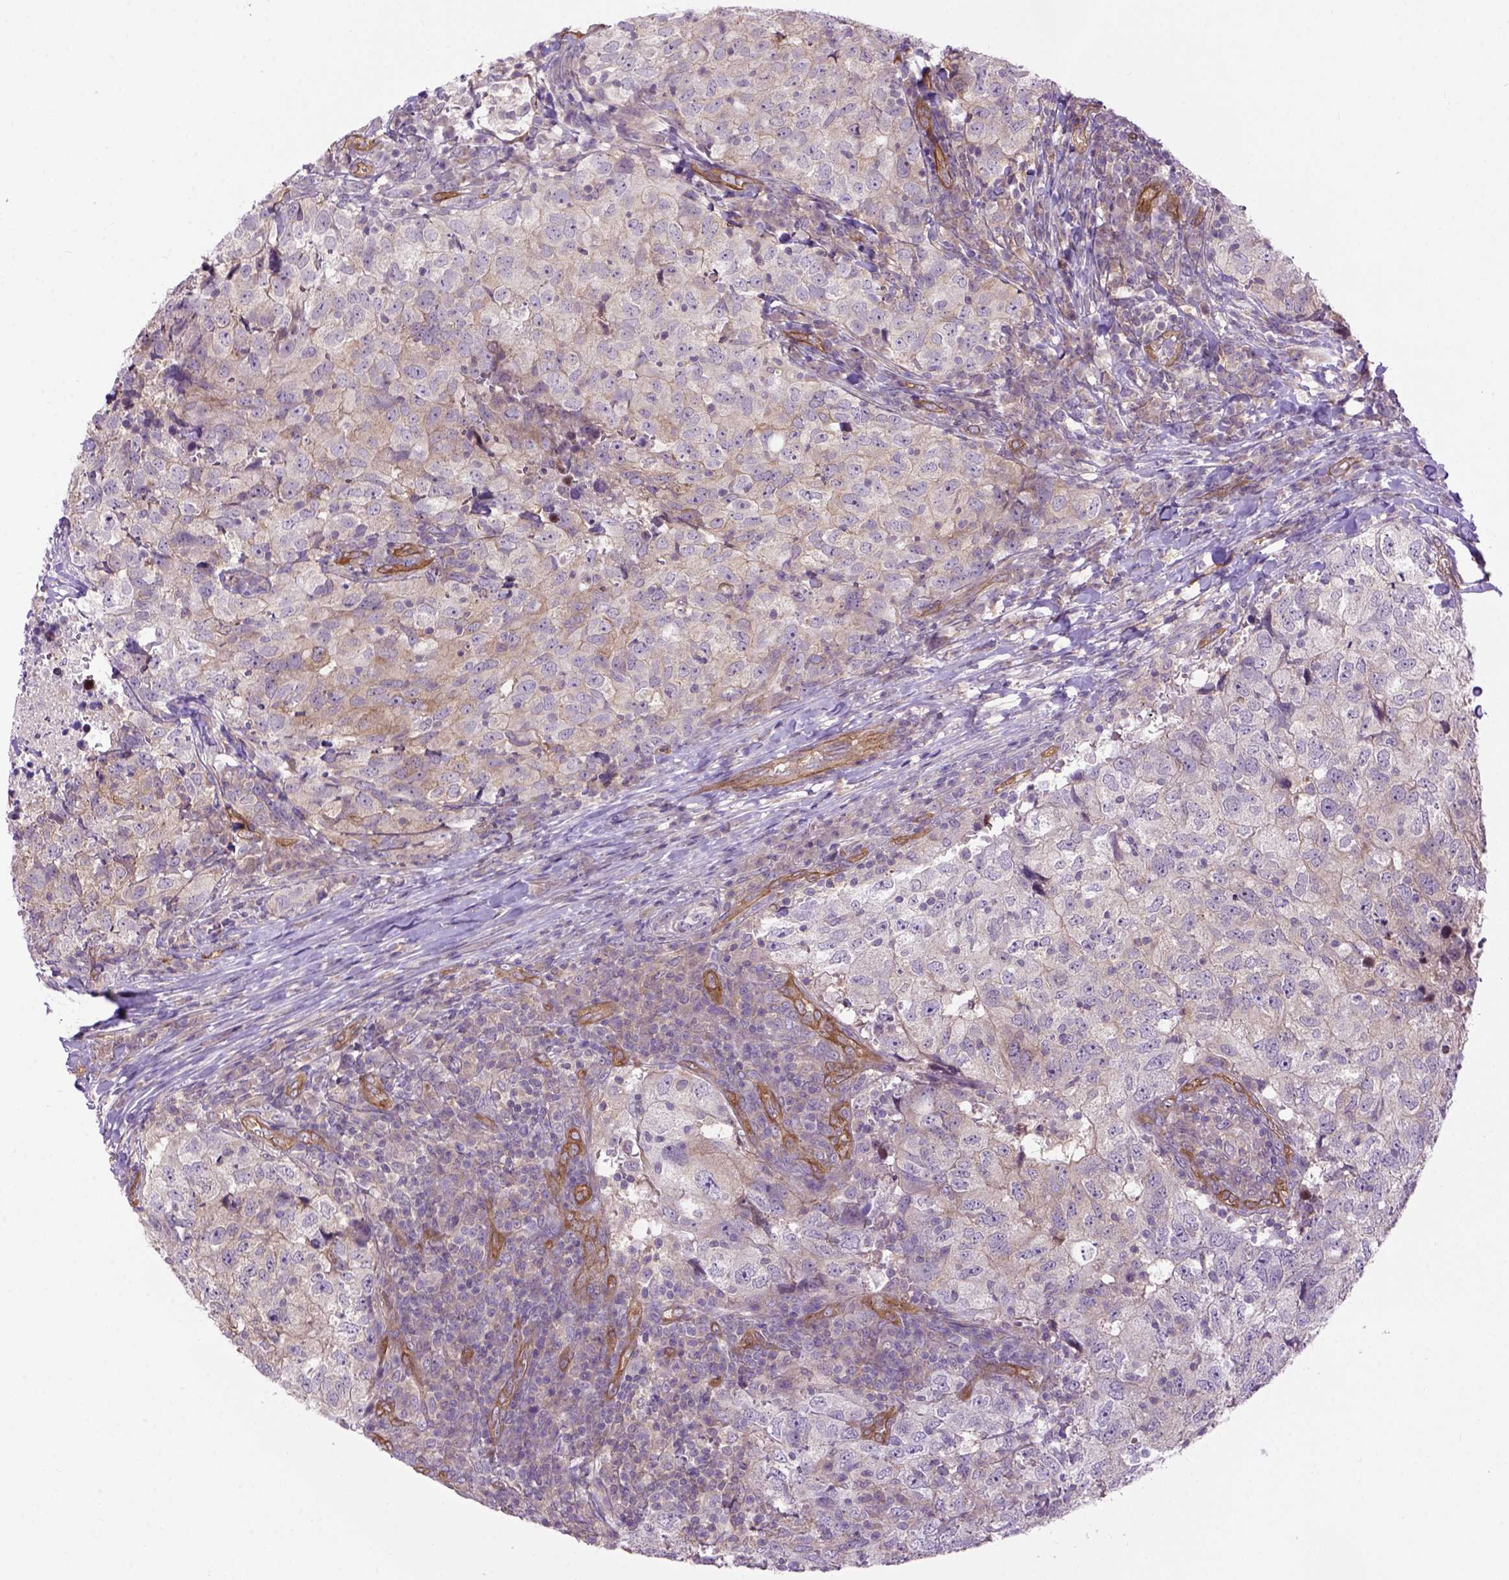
{"staining": {"intensity": "negative", "quantity": "none", "location": "none"}, "tissue": "breast cancer", "cell_type": "Tumor cells", "image_type": "cancer", "snomed": [{"axis": "morphology", "description": "Duct carcinoma"}, {"axis": "topography", "description": "Breast"}], "caption": "This histopathology image is of breast cancer (infiltrating ductal carcinoma) stained with immunohistochemistry to label a protein in brown with the nuclei are counter-stained blue. There is no positivity in tumor cells.", "gene": "CASKIN2", "patient": {"sex": "female", "age": 30}}